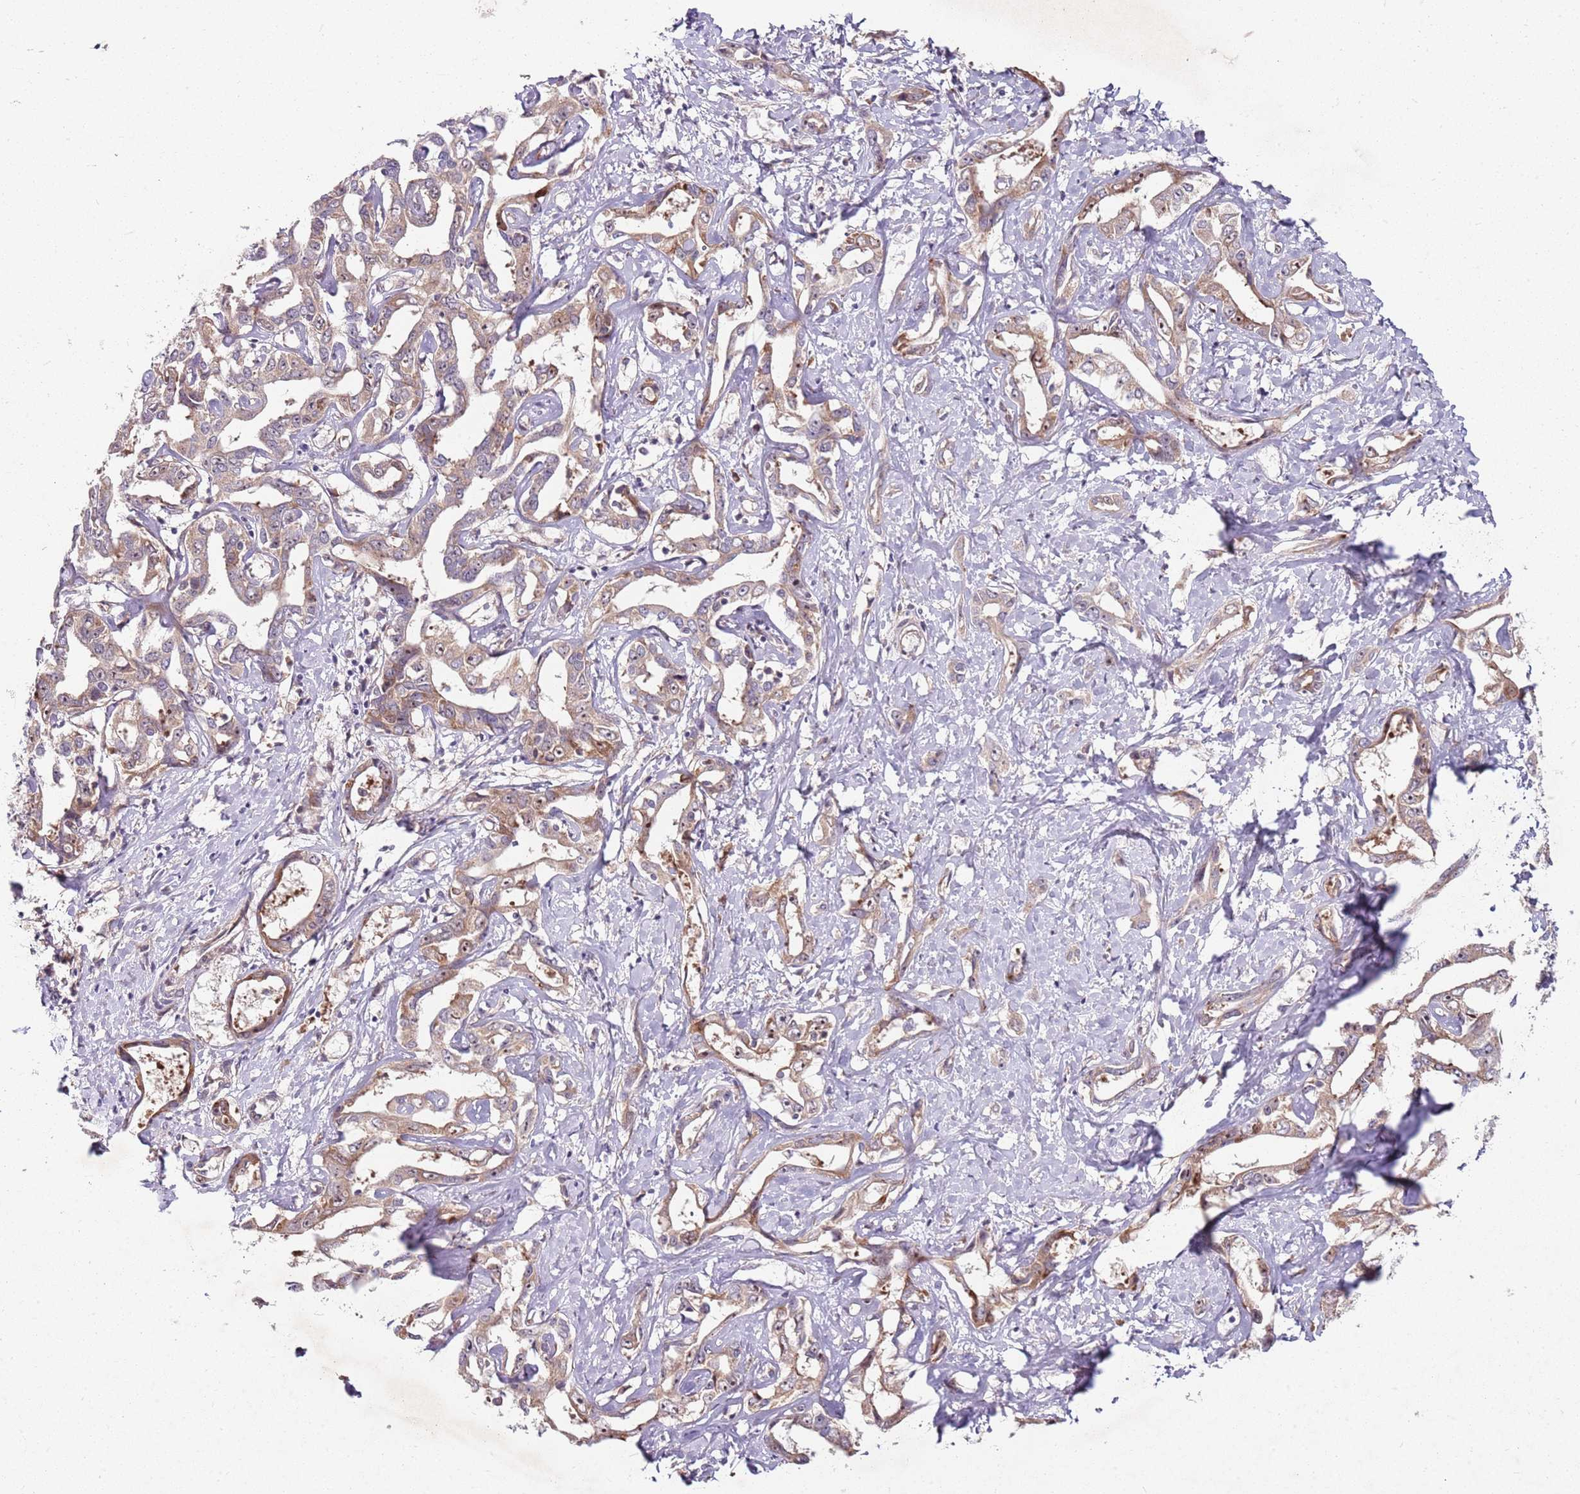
{"staining": {"intensity": "moderate", "quantity": "25%-75%", "location": "cytoplasmic/membranous,nuclear"}, "tissue": "liver cancer", "cell_type": "Tumor cells", "image_type": "cancer", "snomed": [{"axis": "morphology", "description": "Cholangiocarcinoma"}, {"axis": "topography", "description": "Liver"}], "caption": "This image displays IHC staining of human liver cancer, with medium moderate cytoplasmic/membranous and nuclear expression in about 25%-75% of tumor cells.", "gene": "FBXL22", "patient": {"sex": "male", "age": 59}}